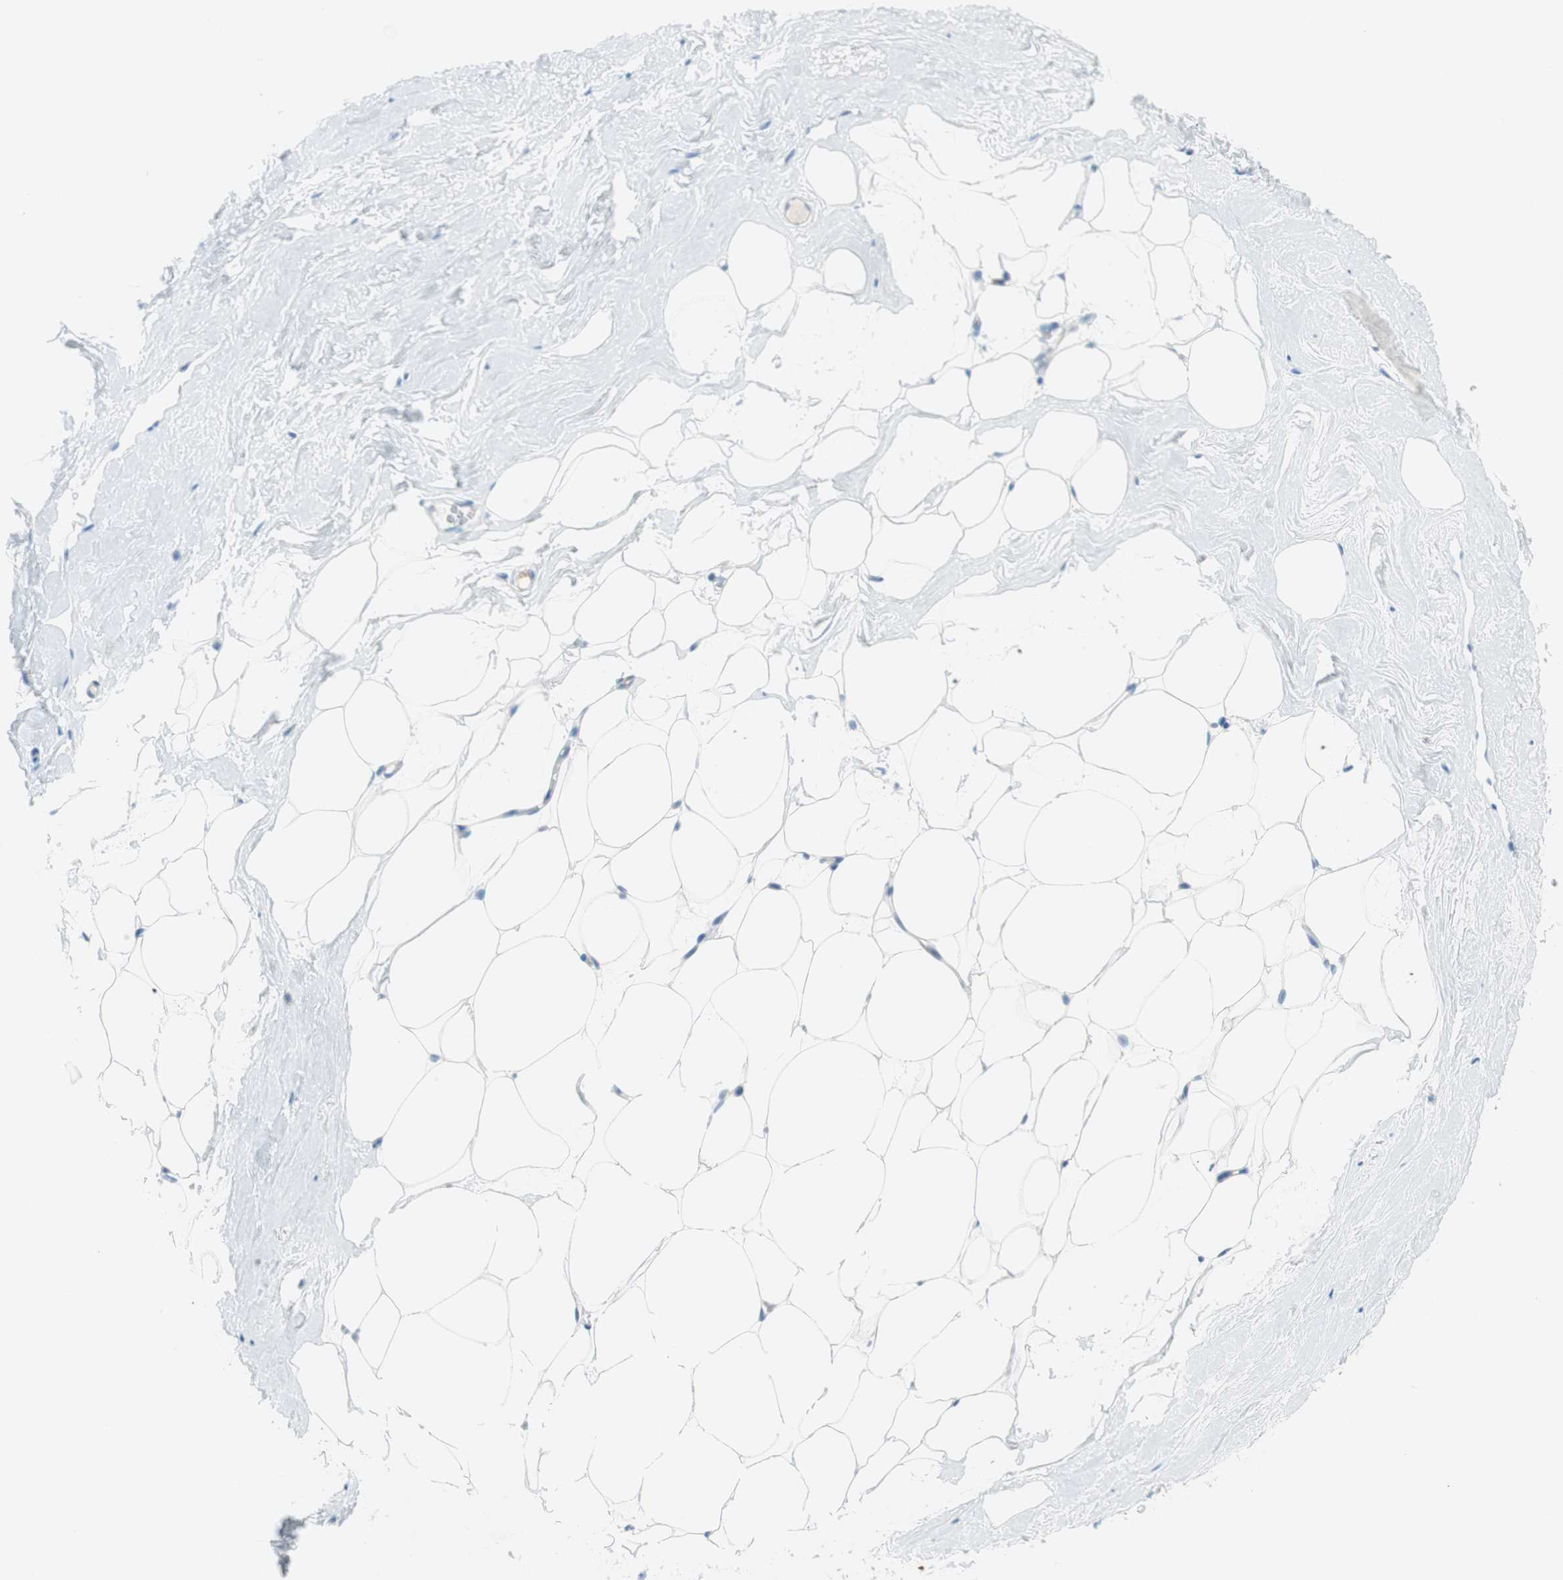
{"staining": {"intensity": "negative", "quantity": "none", "location": "none"}, "tissue": "breast", "cell_type": "Adipocytes", "image_type": "normal", "snomed": [{"axis": "morphology", "description": "Normal tissue, NOS"}, {"axis": "topography", "description": "Breast"}], "caption": "Adipocytes show no significant positivity in normal breast. The staining was performed using DAB (3,3'-diaminobenzidine) to visualize the protein expression in brown, while the nuclei were stained in blue with hematoxylin (Magnification: 20x).", "gene": "TNFRSF13C", "patient": {"sex": "female", "age": 75}}